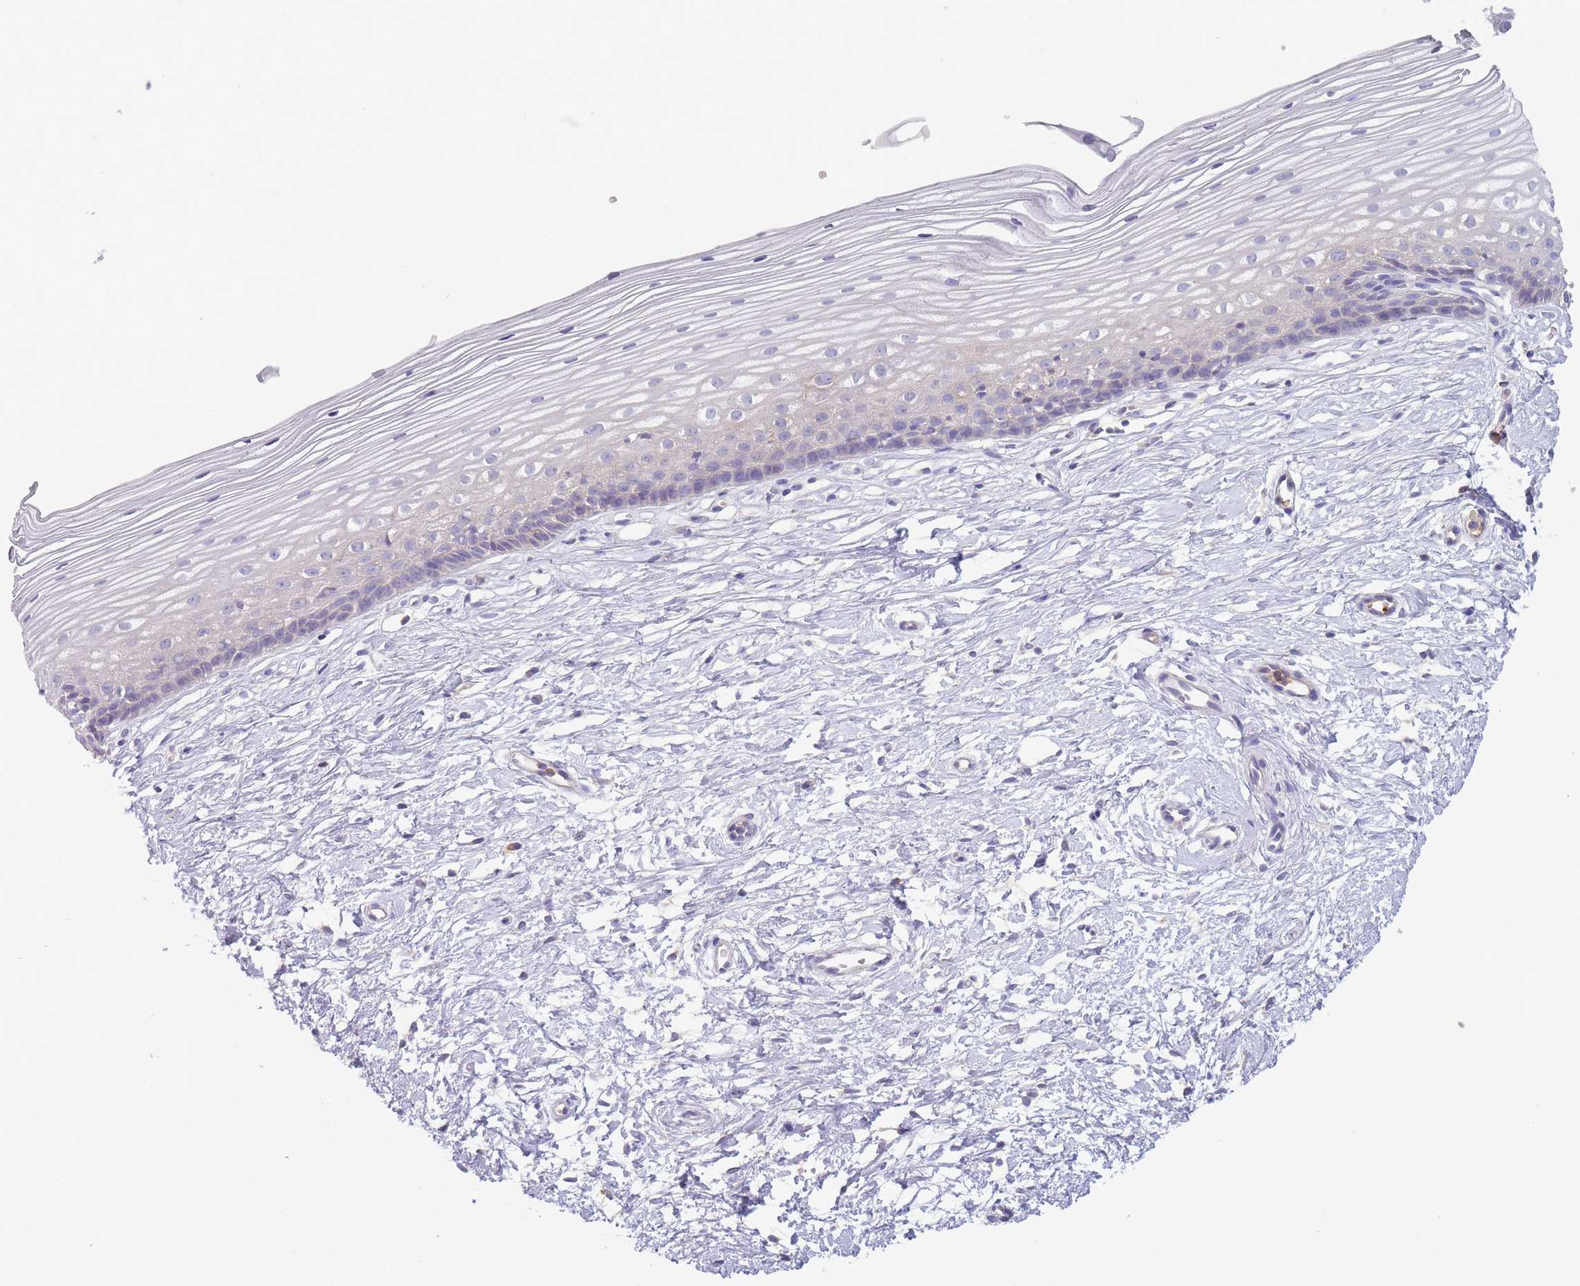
{"staining": {"intensity": "negative", "quantity": "none", "location": "none"}, "tissue": "cervix", "cell_type": "Glandular cells", "image_type": "normal", "snomed": [{"axis": "morphology", "description": "Normal tissue, NOS"}, {"axis": "topography", "description": "Cervix"}], "caption": "A photomicrograph of human cervix is negative for staining in glandular cells.", "gene": "ST3GAL4", "patient": {"sex": "female", "age": 40}}